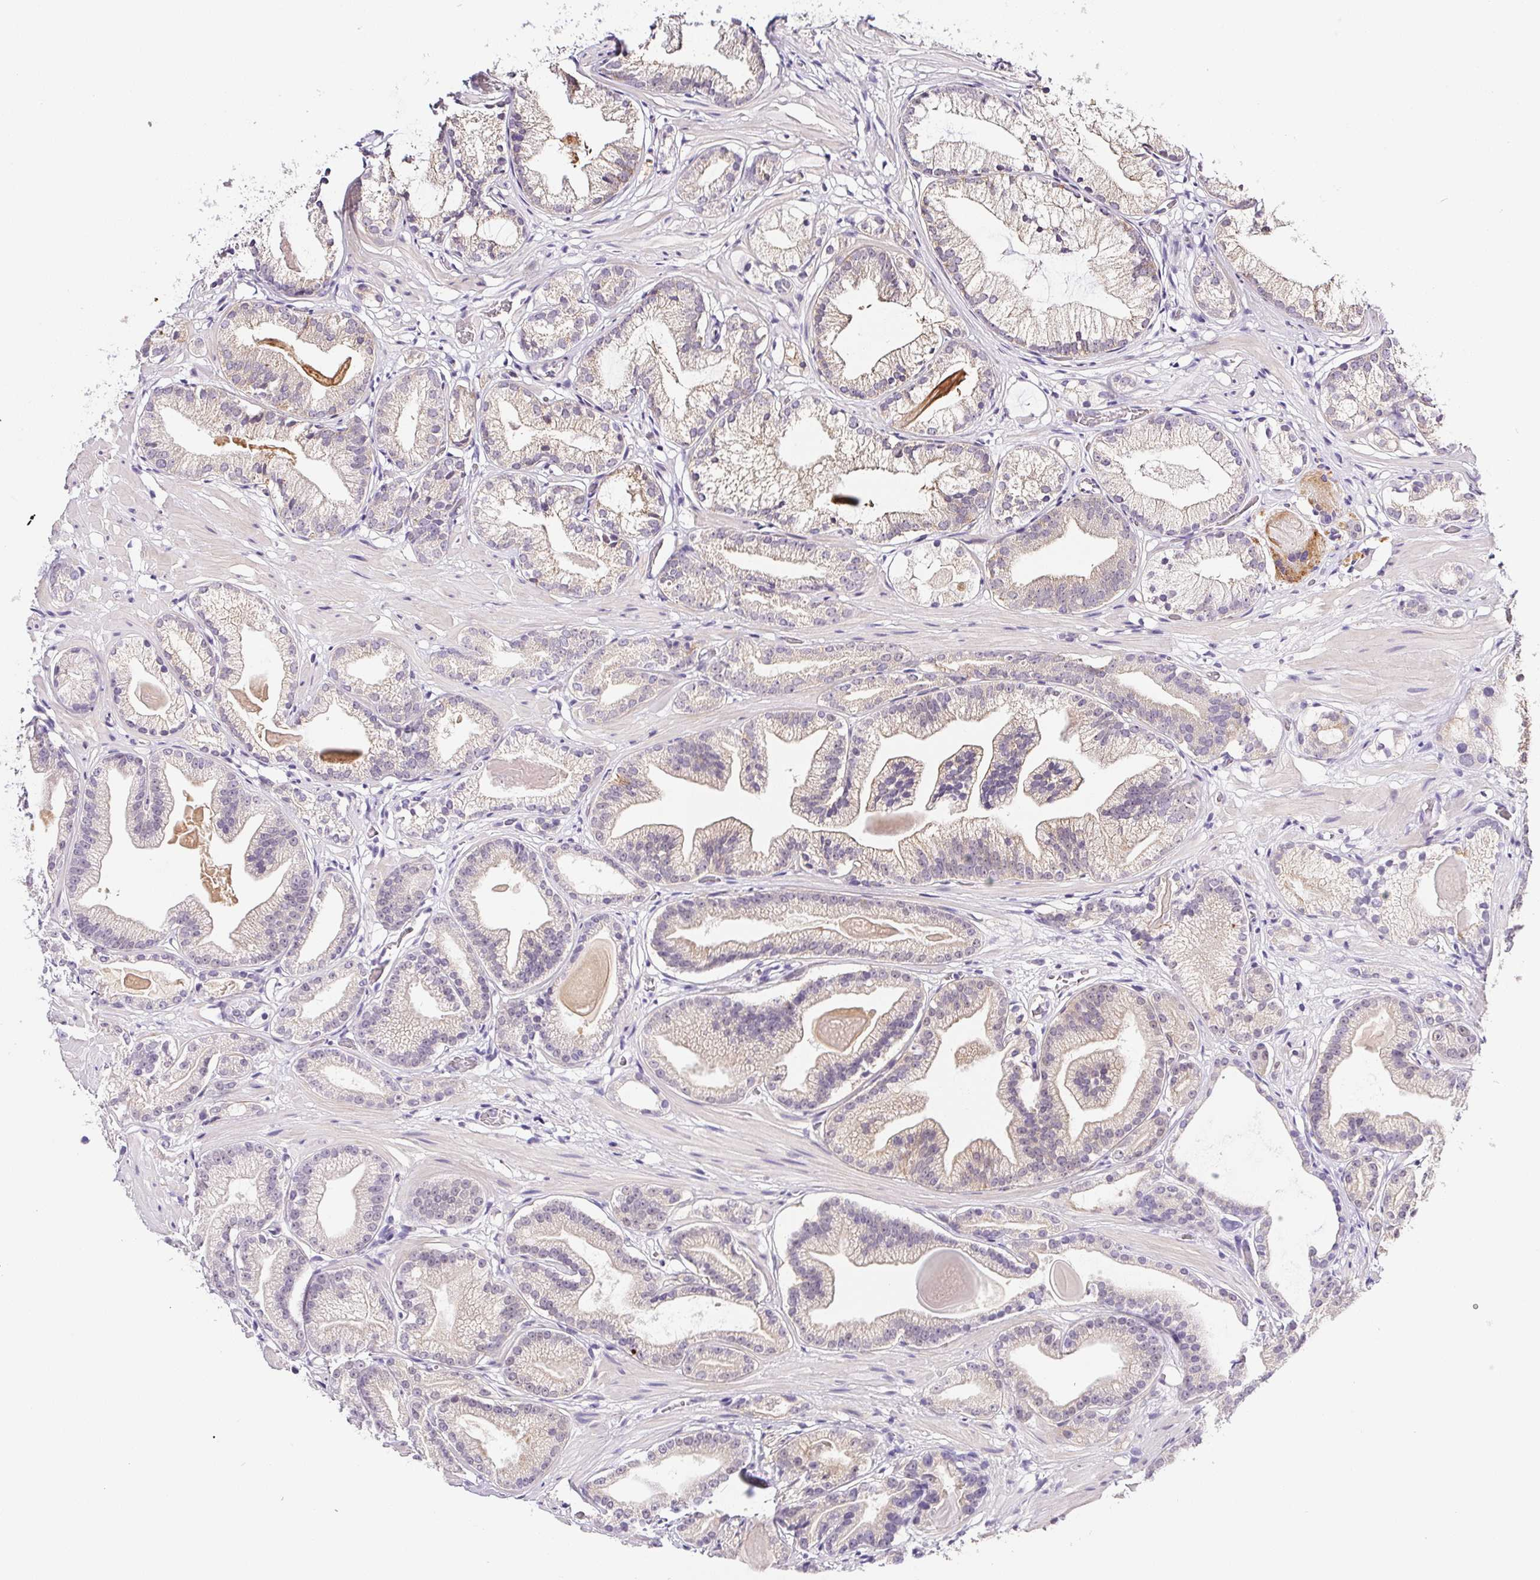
{"staining": {"intensity": "weak", "quantity": "<25%", "location": "cytoplasmic/membranous"}, "tissue": "prostate cancer", "cell_type": "Tumor cells", "image_type": "cancer", "snomed": [{"axis": "morphology", "description": "Adenocarcinoma, Low grade"}, {"axis": "topography", "description": "Prostate"}], "caption": "Immunohistochemistry (IHC) of prostate low-grade adenocarcinoma demonstrates no expression in tumor cells.", "gene": "SLC17A7", "patient": {"sex": "male", "age": 57}}